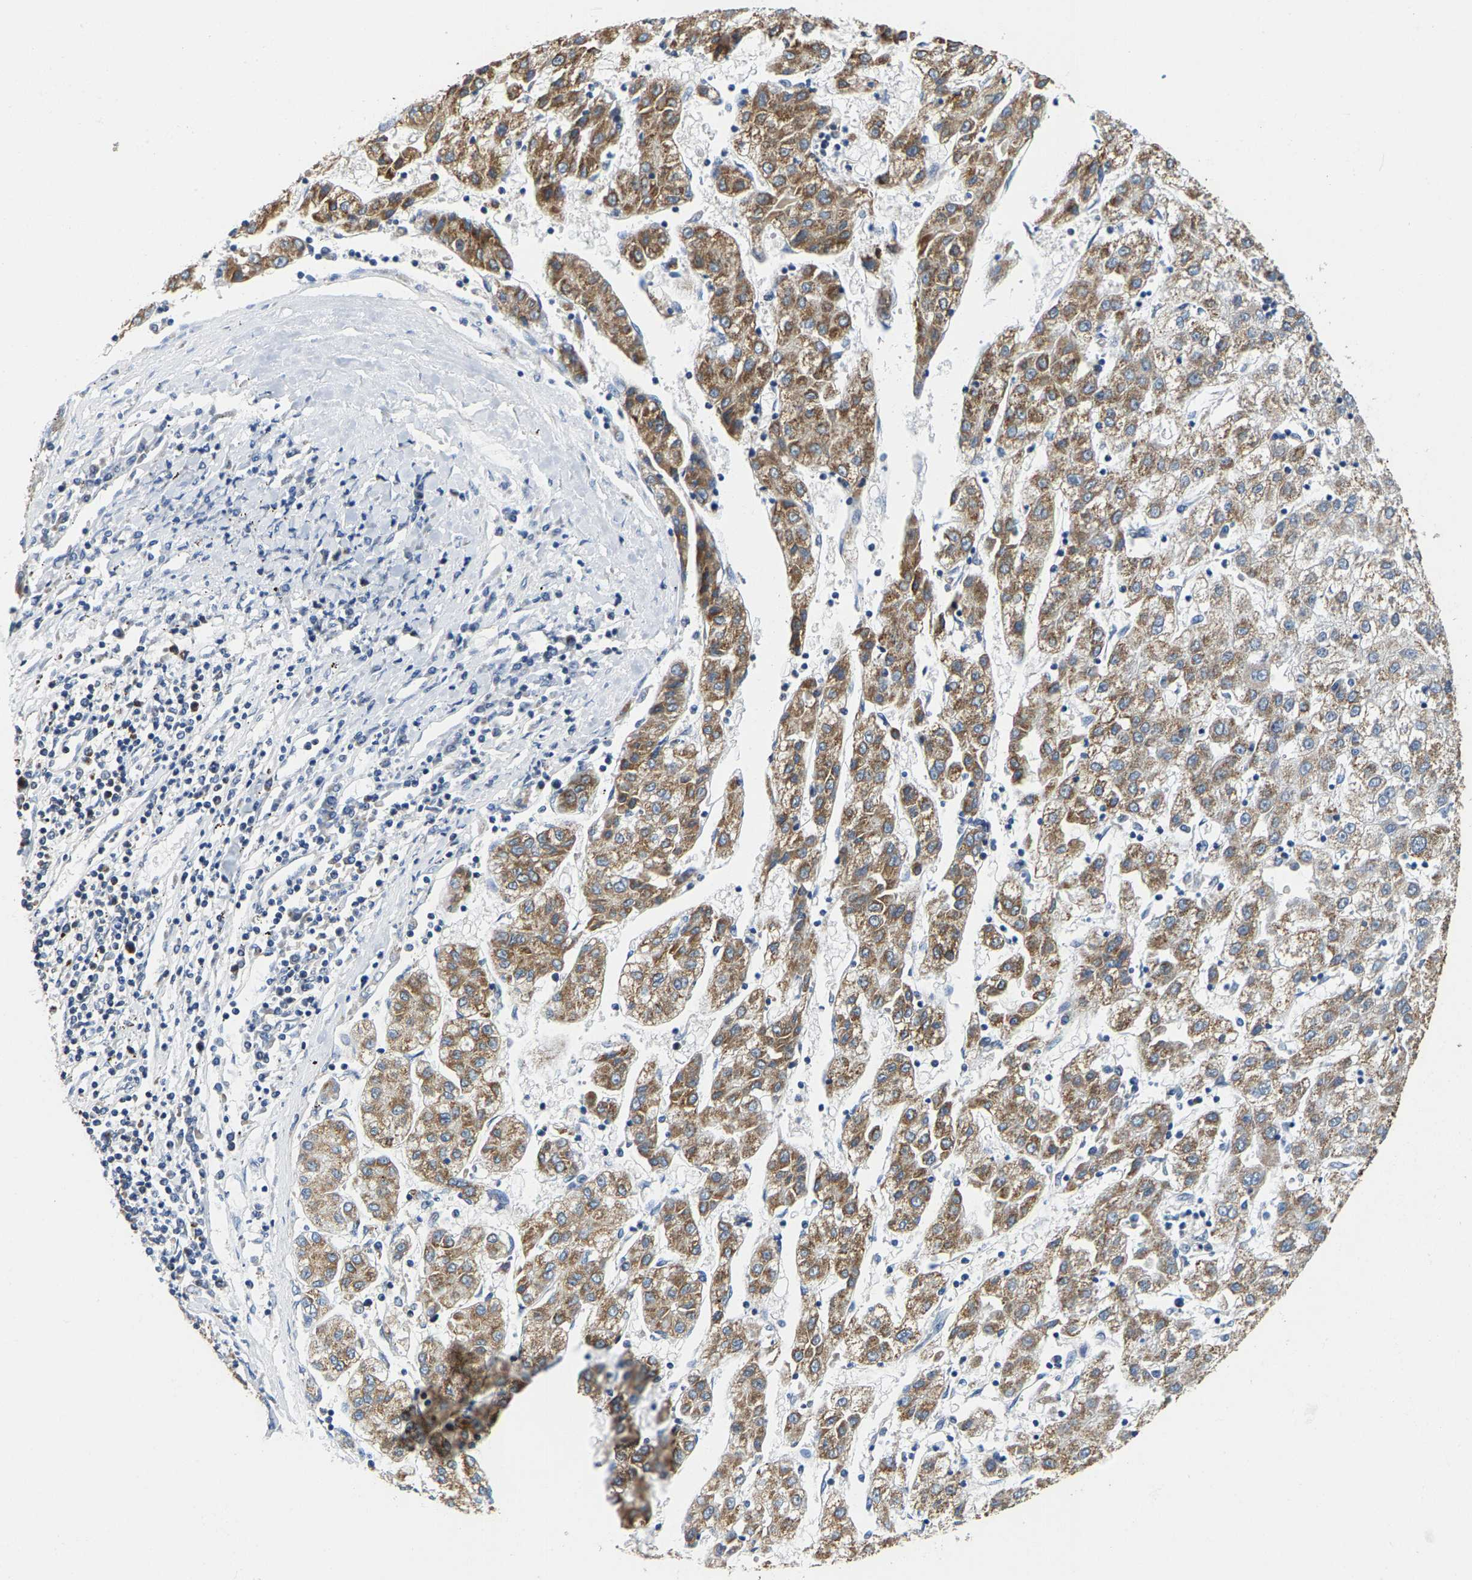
{"staining": {"intensity": "moderate", "quantity": ">75%", "location": "cytoplasmic/membranous"}, "tissue": "liver cancer", "cell_type": "Tumor cells", "image_type": "cancer", "snomed": [{"axis": "morphology", "description": "Carcinoma, Hepatocellular, NOS"}, {"axis": "topography", "description": "Liver"}], "caption": "Tumor cells display medium levels of moderate cytoplasmic/membranous staining in approximately >75% of cells in liver hepatocellular carcinoma.", "gene": "SHMT2", "patient": {"sex": "male", "age": 72}}